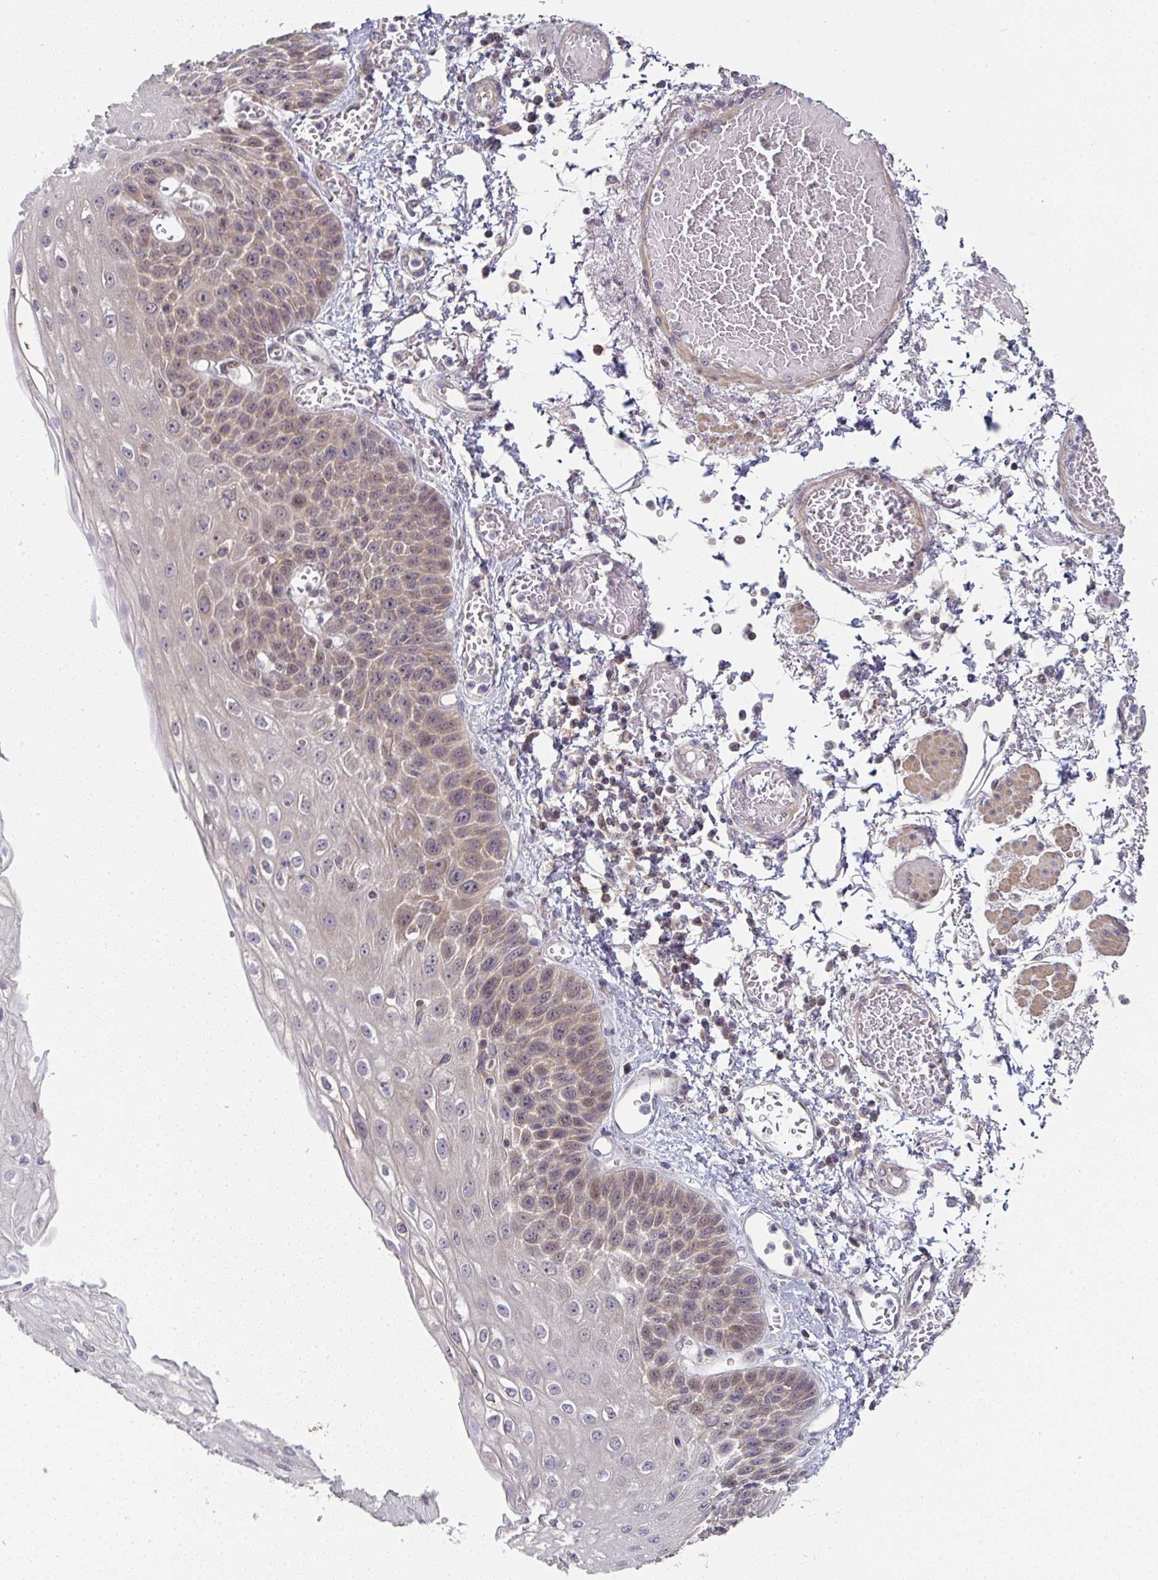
{"staining": {"intensity": "moderate", "quantity": "25%-75%", "location": "cytoplasmic/membranous,nuclear"}, "tissue": "esophagus", "cell_type": "Squamous epithelial cells", "image_type": "normal", "snomed": [{"axis": "morphology", "description": "Normal tissue, NOS"}, {"axis": "morphology", "description": "Adenocarcinoma, NOS"}, {"axis": "topography", "description": "Esophagus"}], "caption": "Approximately 25%-75% of squamous epithelial cells in normal human esophagus show moderate cytoplasmic/membranous,nuclear protein expression as visualized by brown immunohistochemical staining.", "gene": "RANGRF", "patient": {"sex": "male", "age": 81}}